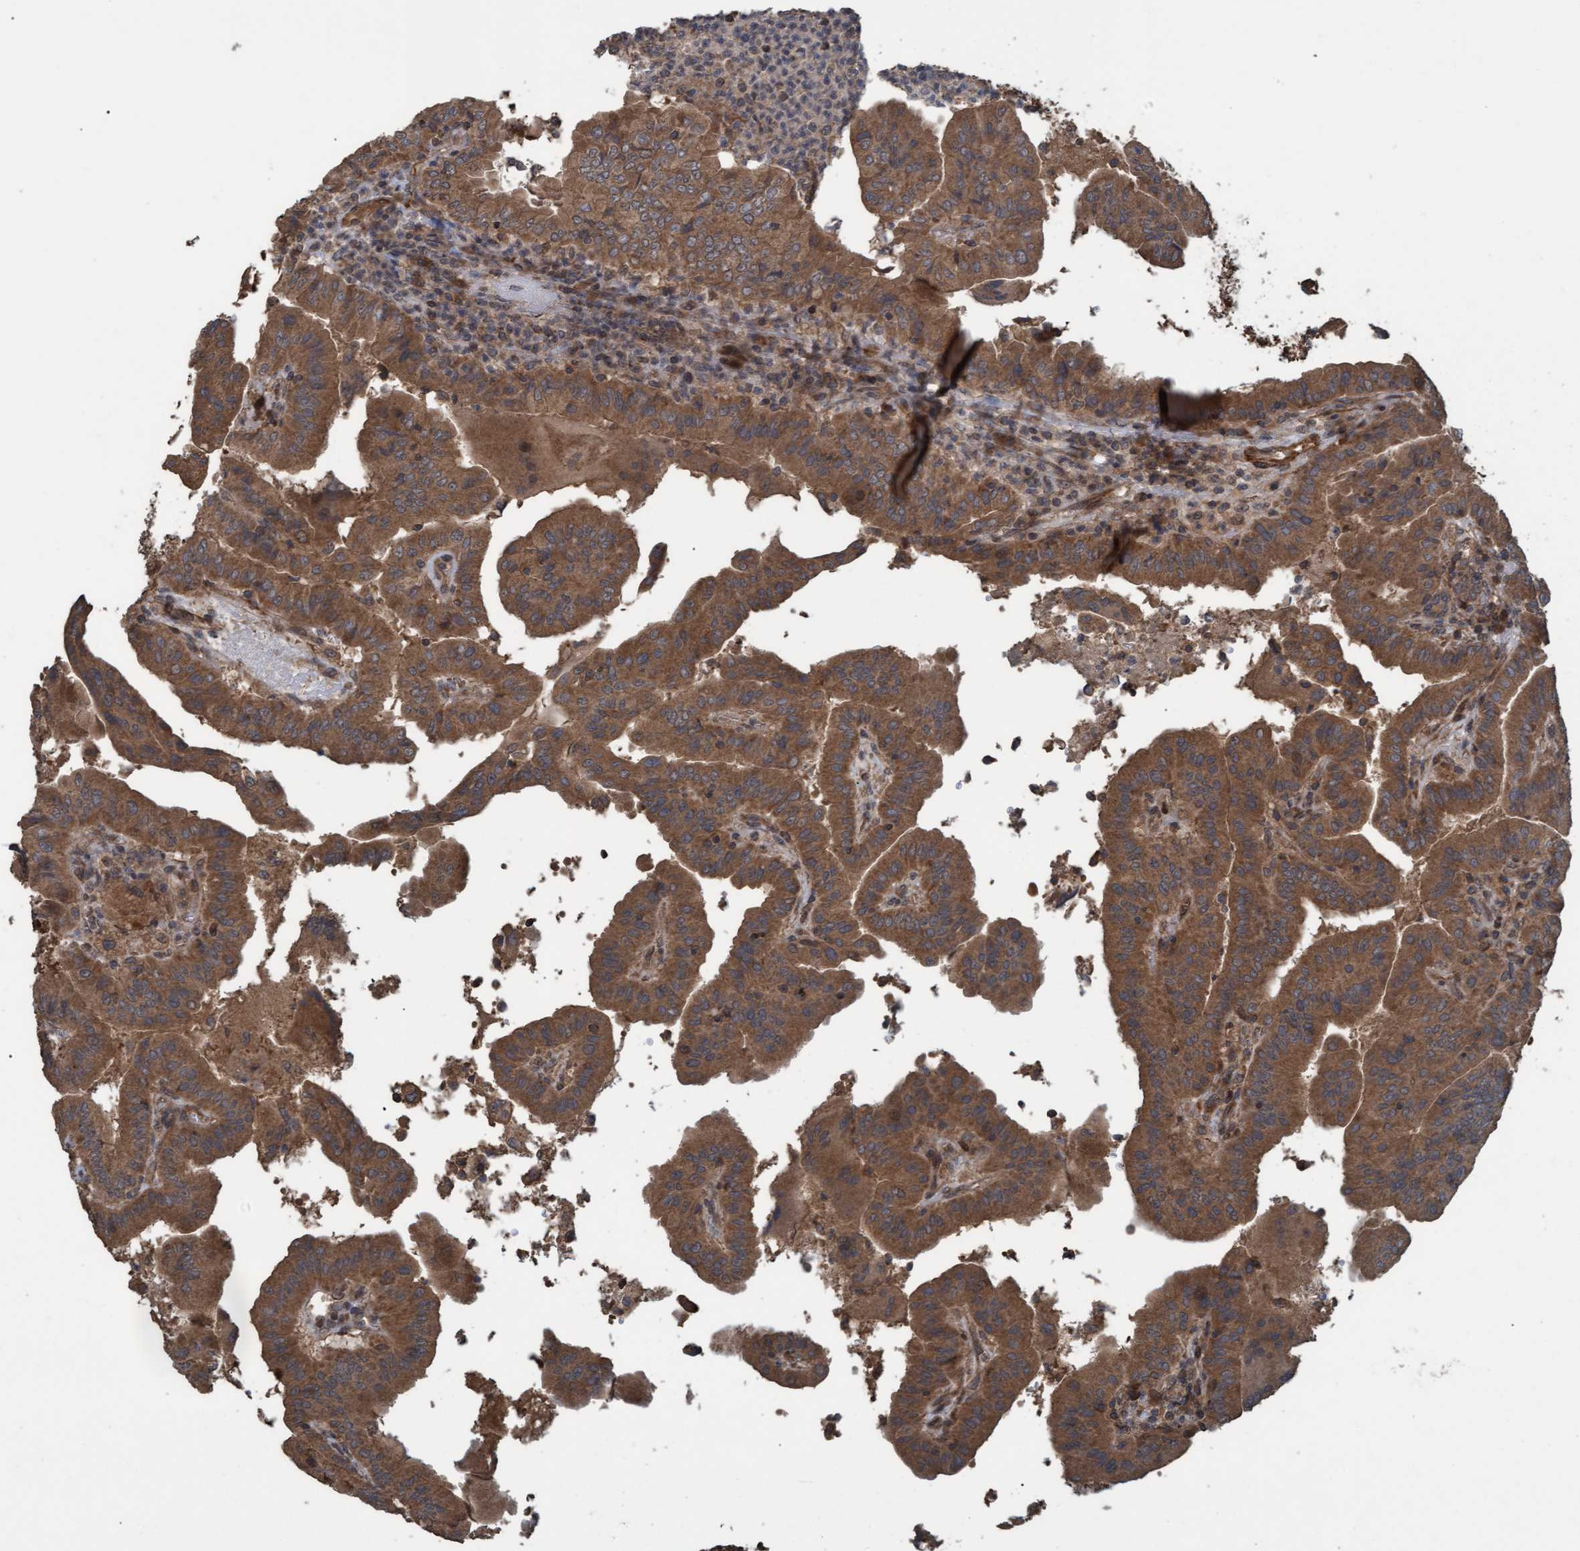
{"staining": {"intensity": "moderate", "quantity": ">75%", "location": "cytoplasmic/membranous"}, "tissue": "thyroid cancer", "cell_type": "Tumor cells", "image_type": "cancer", "snomed": [{"axis": "morphology", "description": "Papillary adenocarcinoma, NOS"}, {"axis": "topography", "description": "Thyroid gland"}], "caption": "Human thyroid cancer stained for a protein (brown) shows moderate cytoplasmic/membranous positive expression in approximately >75% of tumor cells.", "gene": "GGT6", "patient": {"sex": "male", "age": 33}}